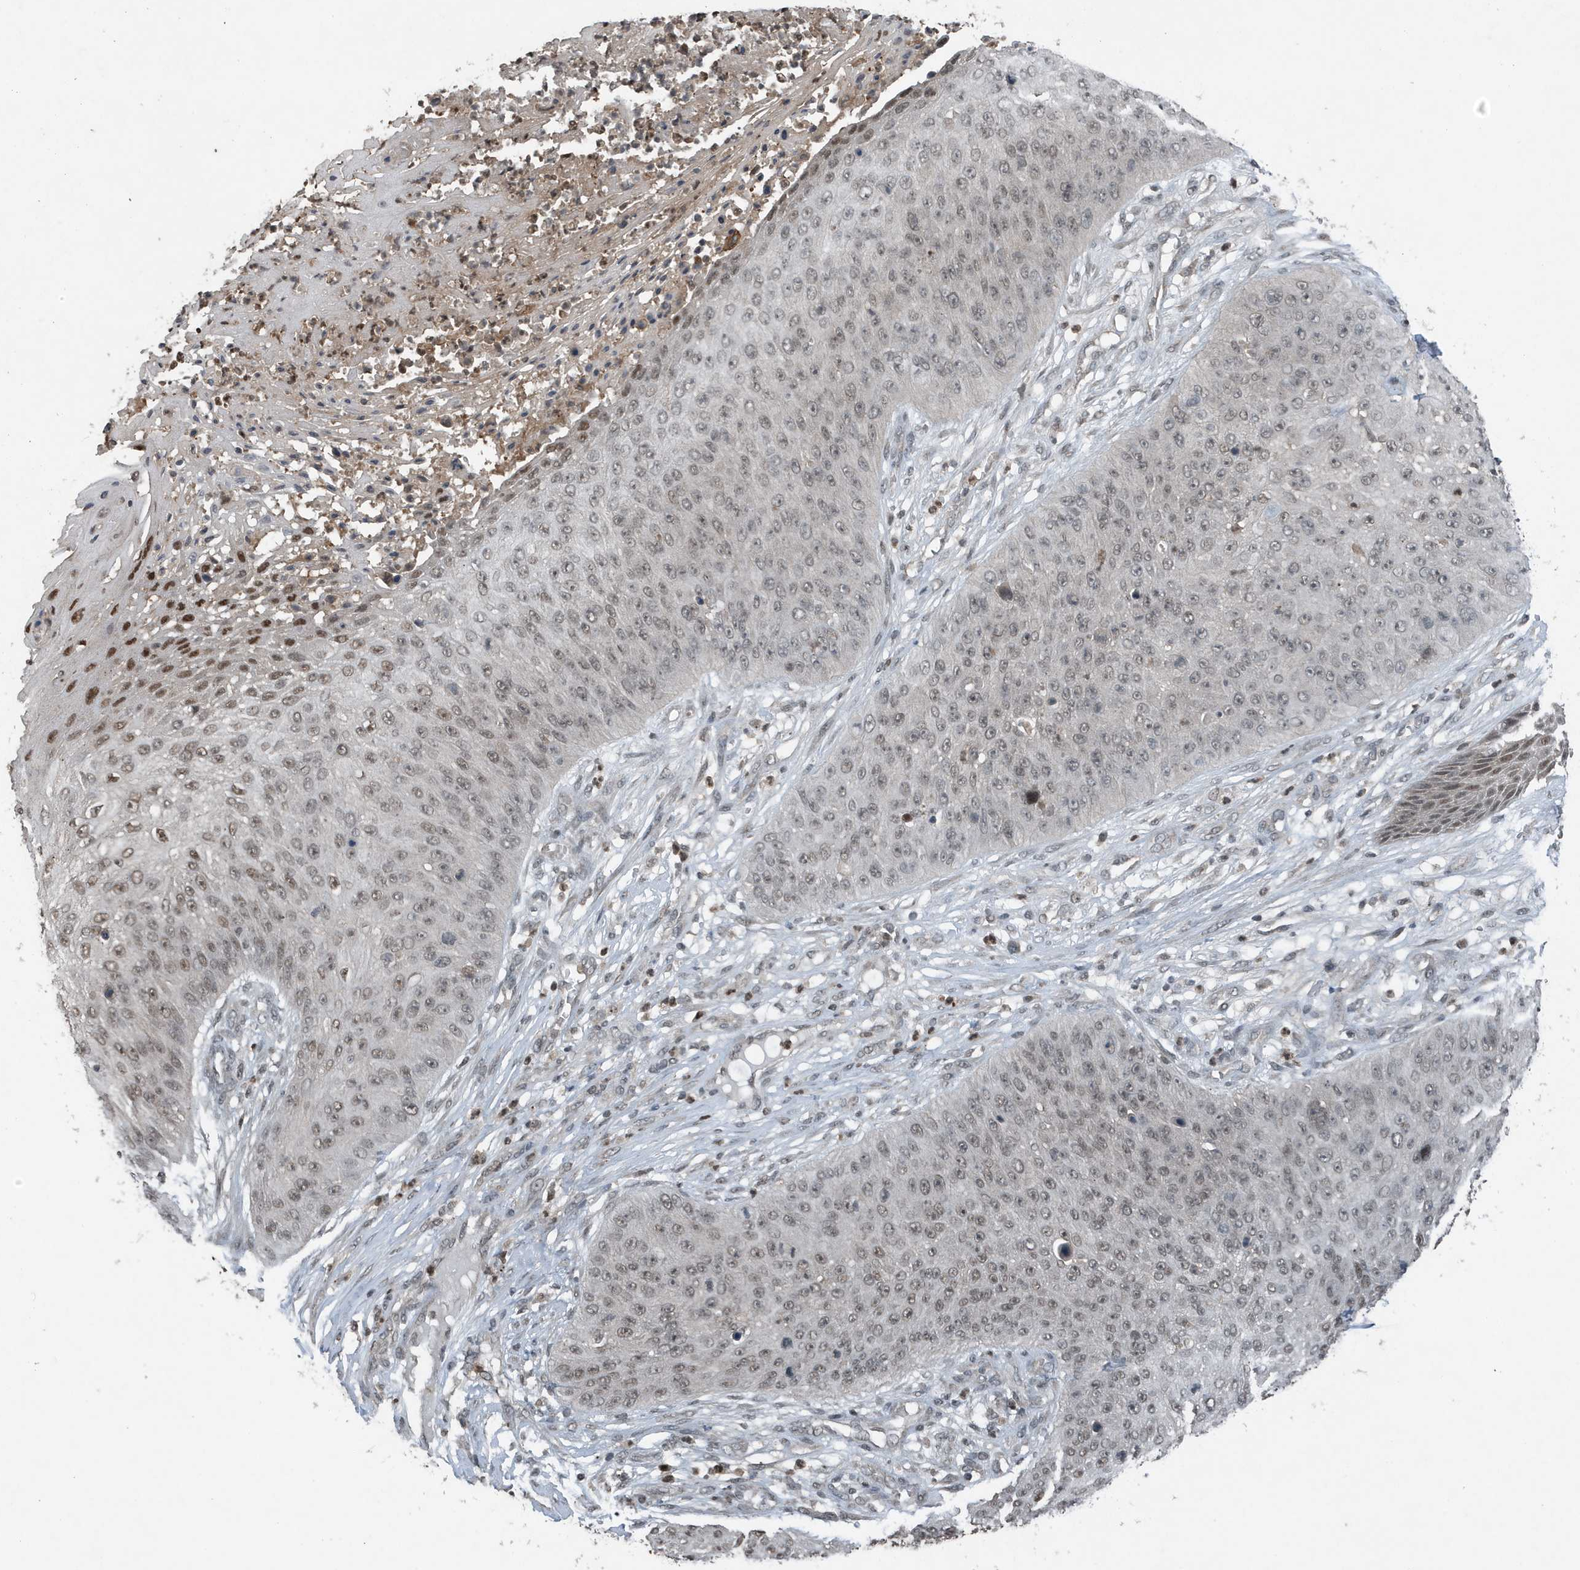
{"staining": {"intensity": "moderate", "quantity": "25%-75%", "location": "nuclear"}, "tissue": "skin cancer", "cell_type": "Tumor cells", "image_type": "cancer", "snomed": [{"axis": "morphology", "description": "Squamous cell carcinoma, NOS"}, {"axis": "topography", "description": "Skin"}], "caption": "This photomicrograph displays skin cancer stained with immunohistochemistry (IHC) to label a protein in brown. The nuclear of tumor cells show moderate positivity for the protein. Nuclei are counter-stained blue.", "gene": "HSPA1A", "patient": {"sex": "female", "age": 80}}